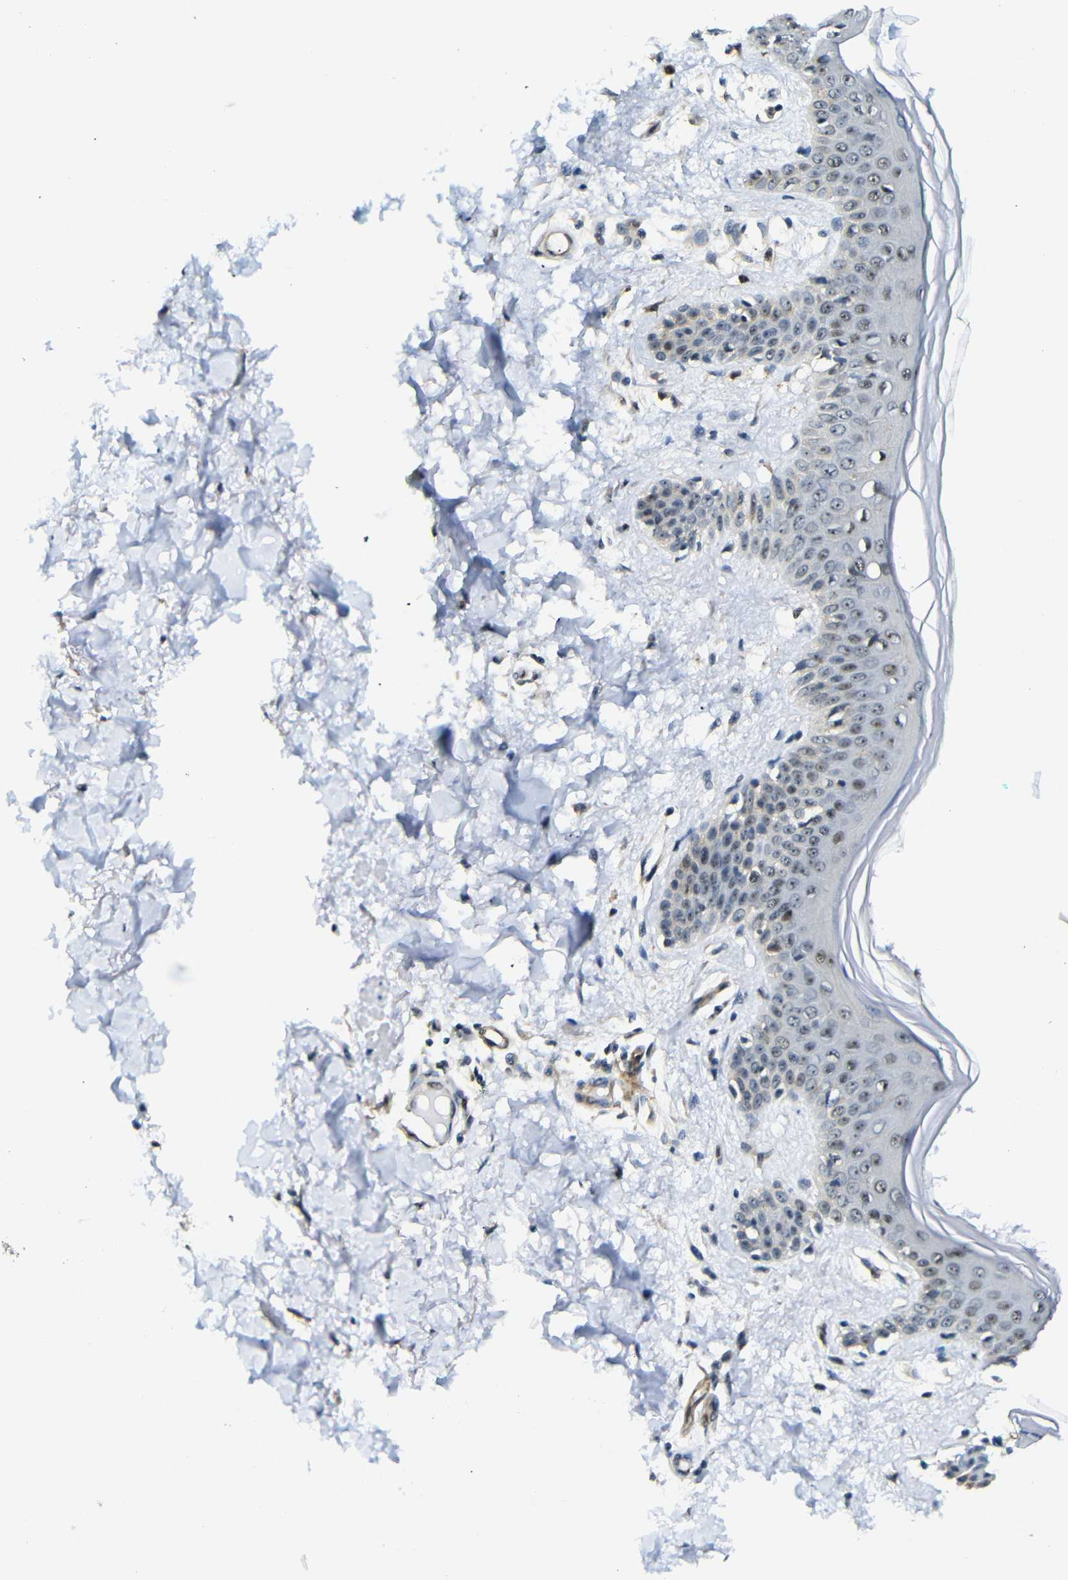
{"staining": {"intensity": "weak", "quantity": ">75%", "location": "nuclear"}, "tissue": "skin", "cell_type": "Fibroblasts", "image_type": "normal", "snomed": [{"axis": "morphology", "description": "Normal tissue, NOS"}, {"axis": "topography", "description": "Skin"}], "caption": "Immunohistochemical staining of normal human skin exhibits low levels of weak nuclear staining in approximately >75% of fibroblasts. Immunohistochemistry stains the protein of interest in brown and the nuclei are stained blue.", "gene": "PARN", "patient": {"sex": "male", "age": 53}}